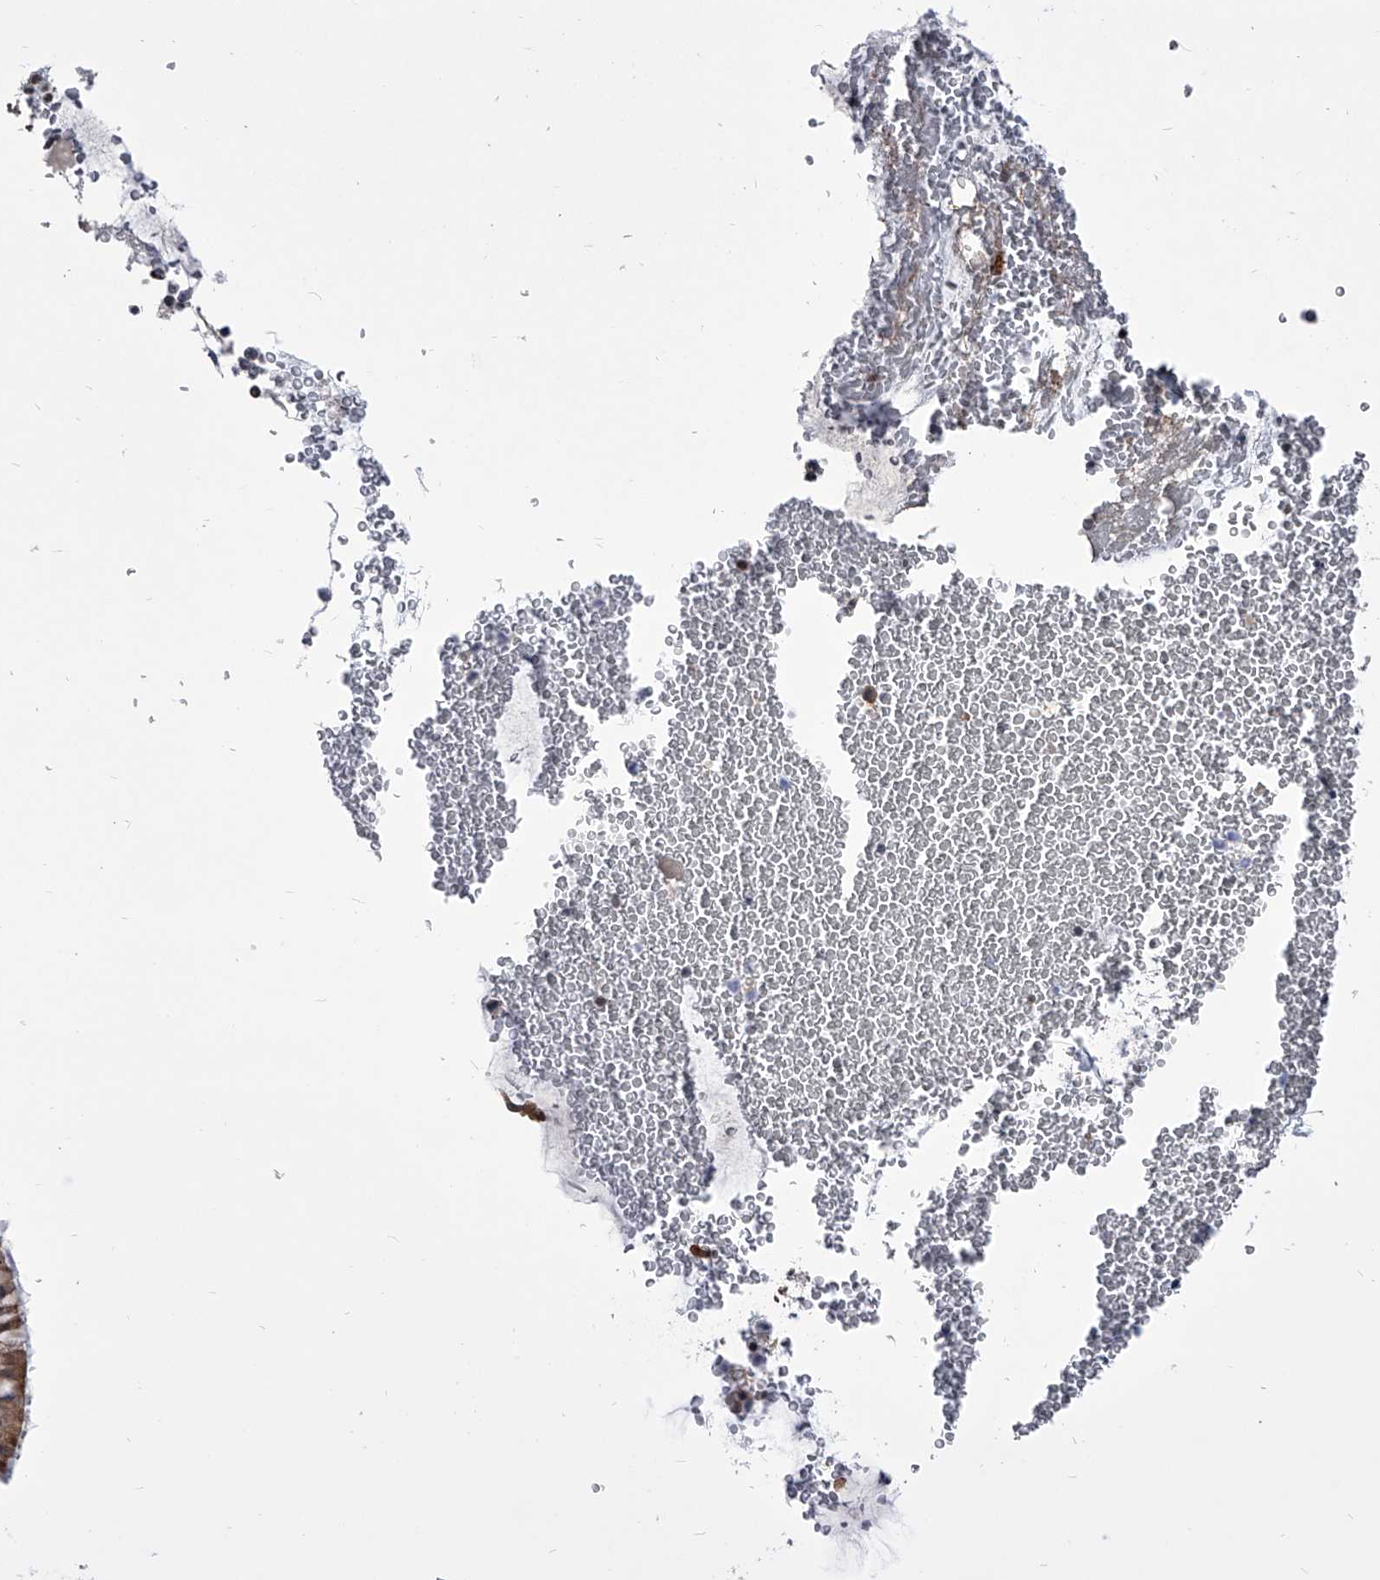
{"staining": {"intensity": "moderate", "quantity": ">75%", "location": "cytoplasmic/membranous"}, "tissue": "bronchus", "cell_type": "Respiratory epithelial cells", "image_type": "normal", "snomed": [{"axis": "morphology", "description": "Normal tissue, NOS"}, {"axis": "morphology", "description": "Squamous cell carcinoma, NOS"}, {"axis": "topography", "description": "Lymph node"}, {"axis": "topography", "description": "Bronchus"}, {"axis": "topography", "description": "Lung"}], "caption": "Bronchus stained with immunohistochemistry exhibits moderate cytoplasmic/membranous staining in approximately >75% of respiratory epithelial cells.", "gene": "ZNF76", "patient": {"sex": "male", "age": 66}}